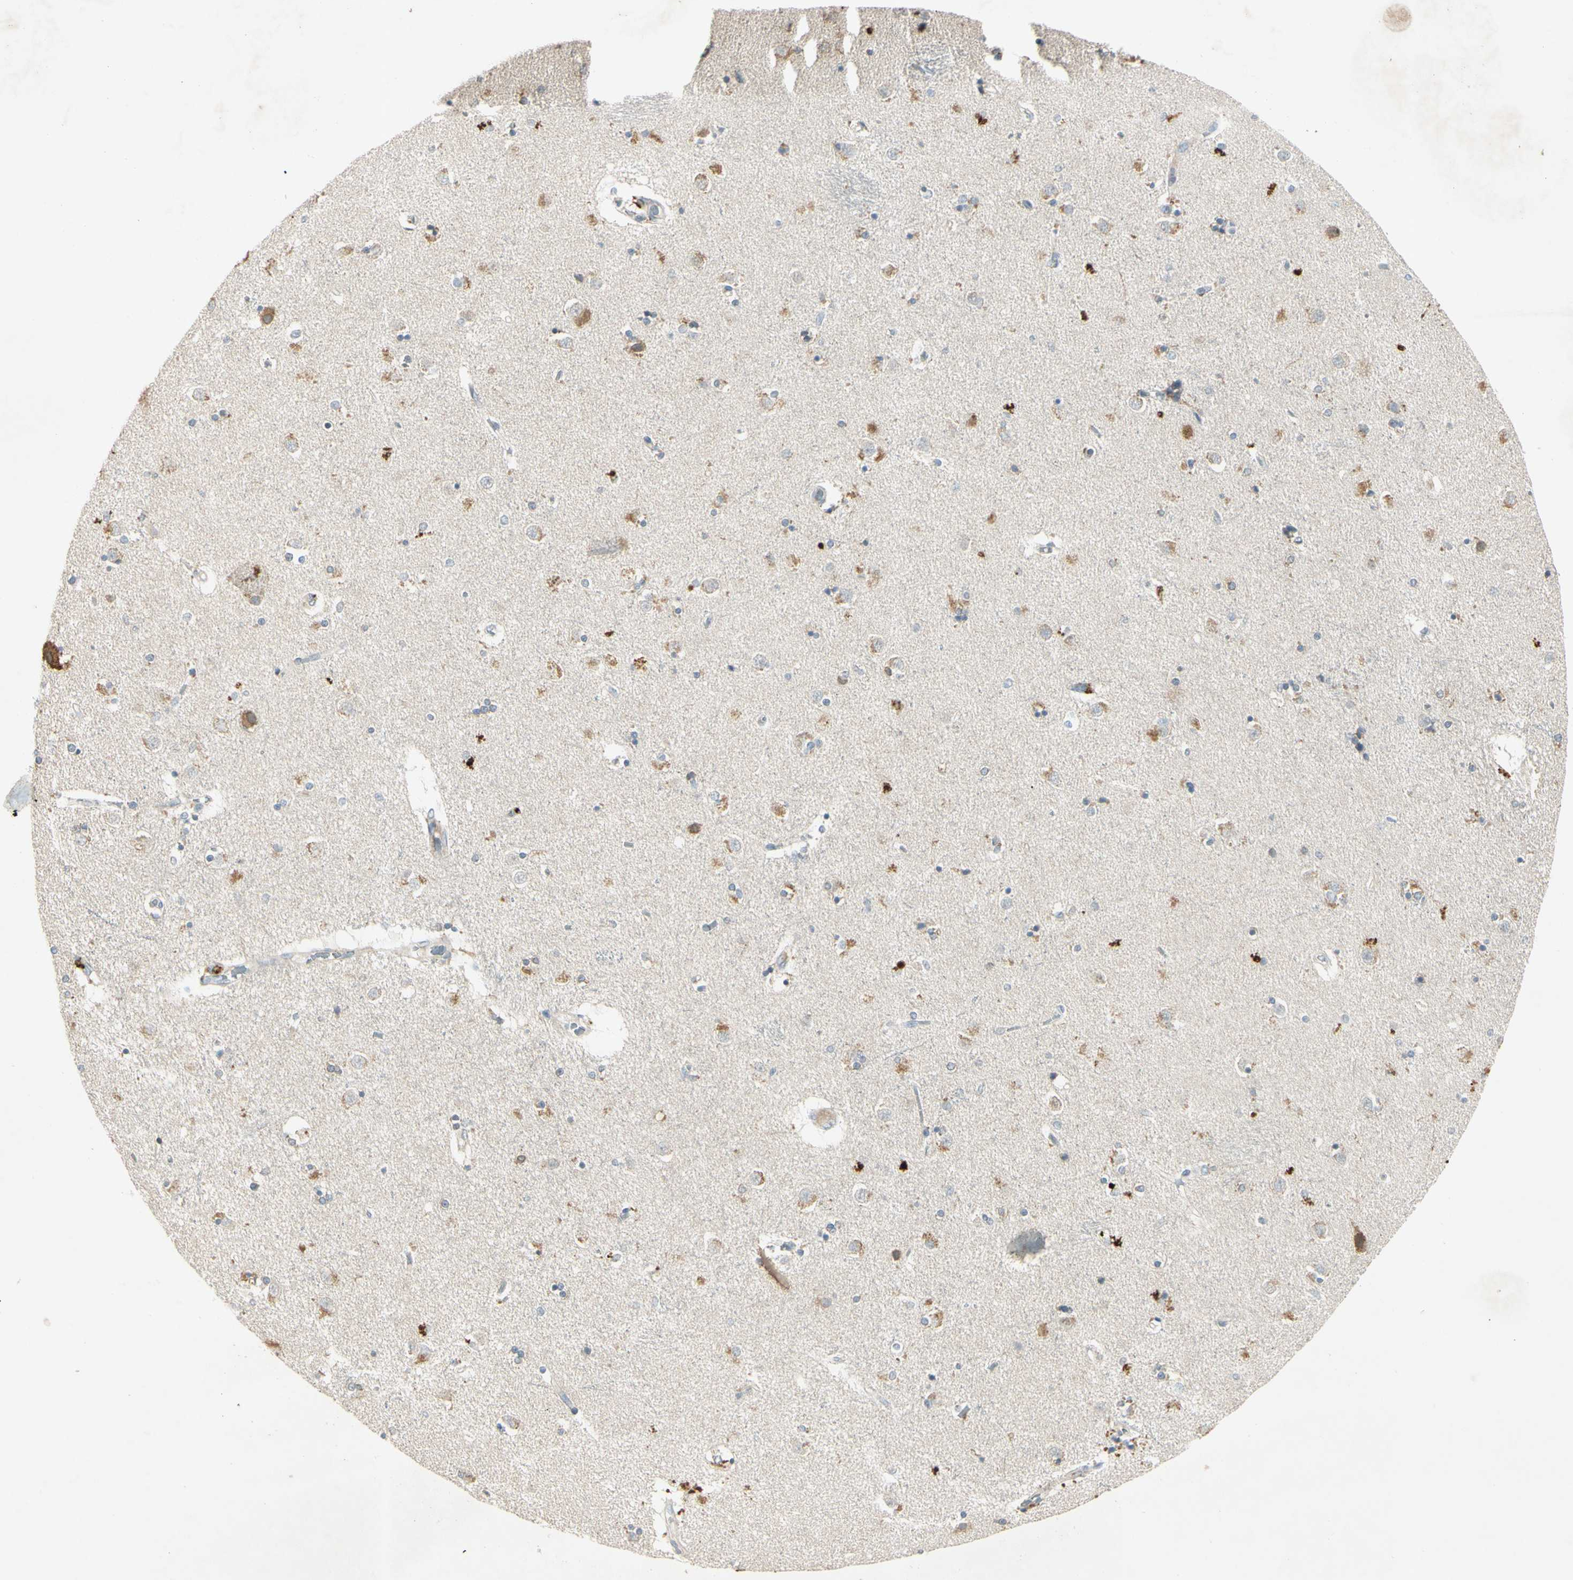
{"staining": {"intensity": "moderate", "quantity": "<25%", "location": "cytoplasmic/membranous"}, "tissue": "caudate", "cell_type": "Glial cells", "image_type": "normal", "snomed": [{"axis": "morphology", "description": "Normal tissue, NOS"}, {"axis": "topography", "description": "Lateral ventricle wall"}], "caption": "Immunohistochemistry (IHC) (DAB (3,3'-diaminobenzidine)) staining of benign caudate demonstrates moderate cytoplasmic/membranous protein positivity in approximately <25% of glial cells.", "gene": "AATK", "patient": {"sex": "female", "age": 54}}